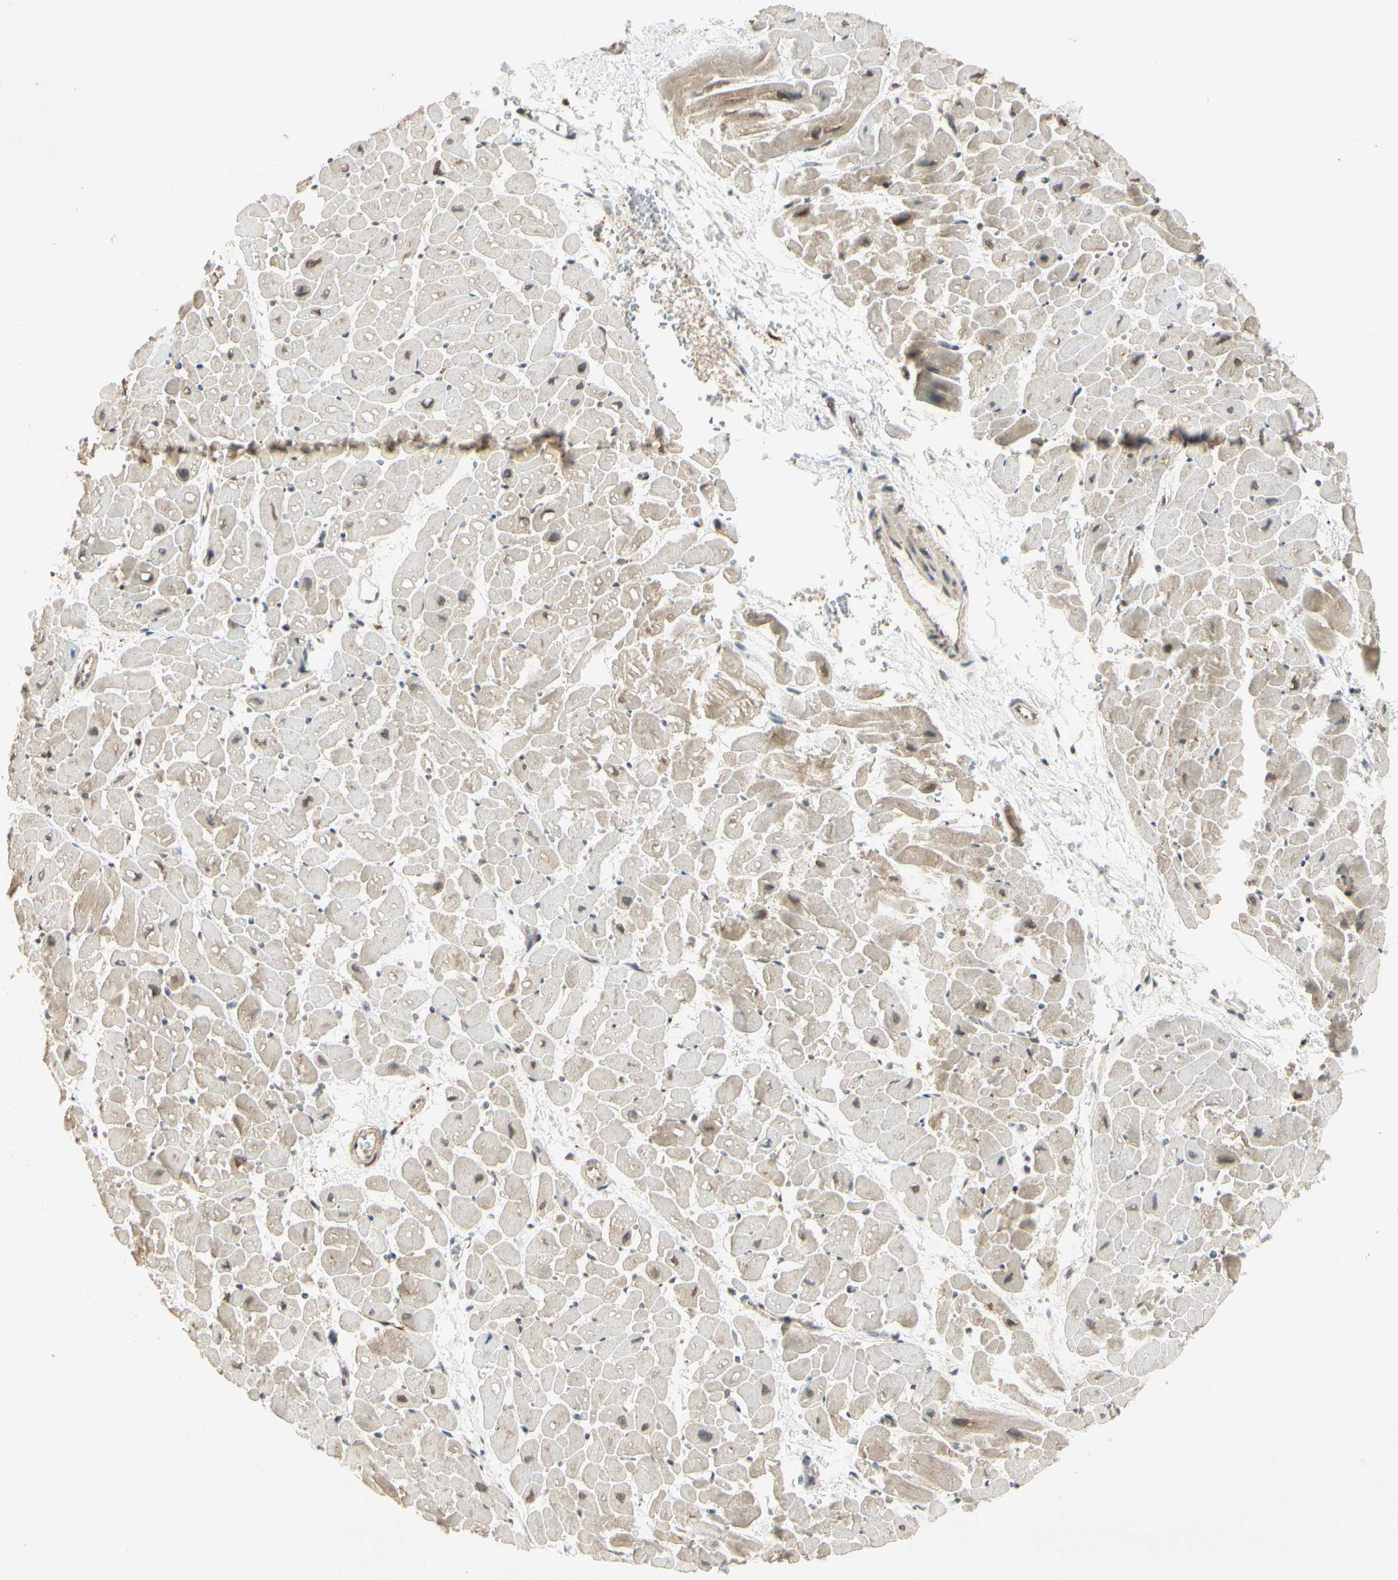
{"staining": {"intensity": "weak", "quantity": "25%-75%", "location": "cytoplasmic/membranous"}, "tissue": "heart muscle", "cell_type": "Cardiomyocytes", "image_type": "normal", "snomed": [{"axis": "morphology", "description": "Normal tissue, NOS"}, {"axis": "topography", "description": "Heart"}], "caption": "A high-resolution micrograph shows IHC staining of unremarkable heart muscle, which exhibits weak cytoplasmic/membranous positivity in about 25%-75% of cardiomyocytes.", "gene": "ZSCAN12", "patient": {"sex": "male", "age": 45}}